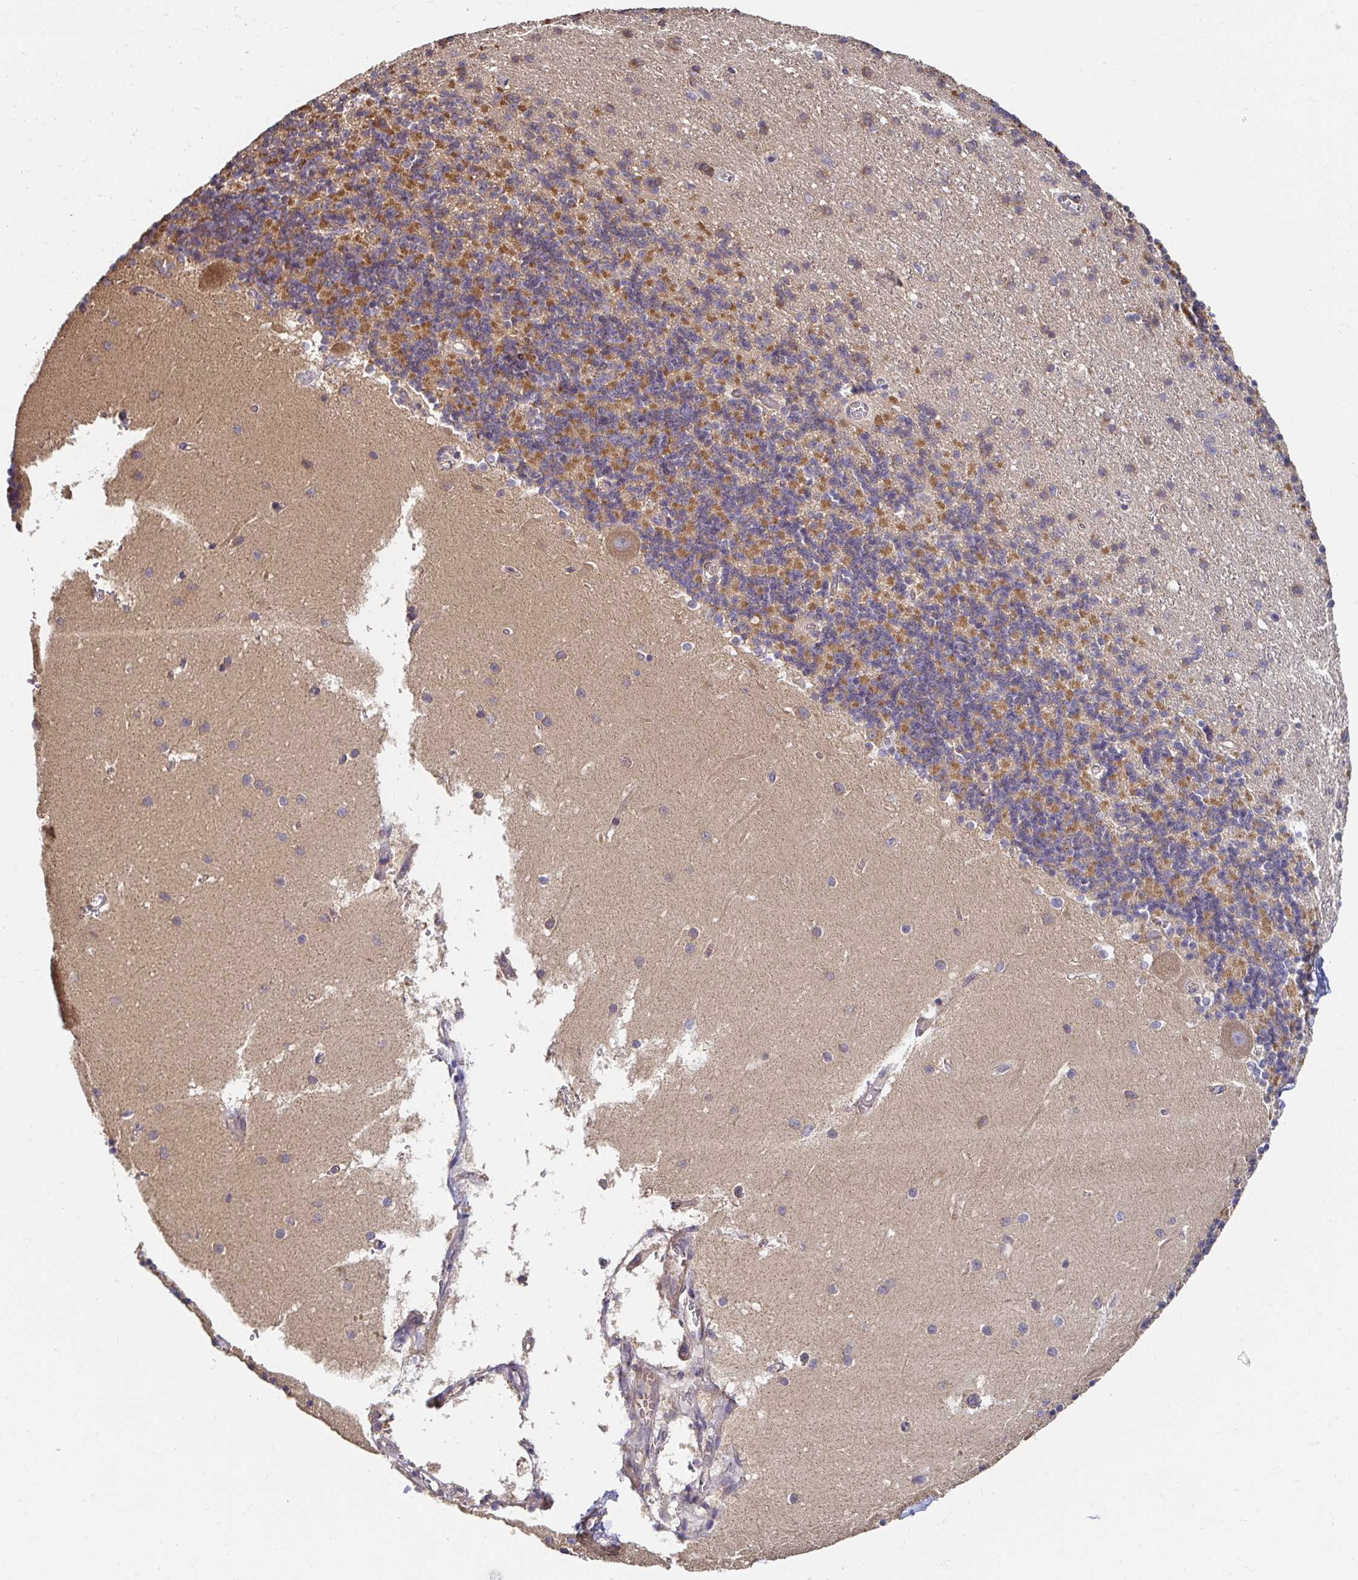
{"staining": {"intensity": "moderate", "quantity": "25%-75%", "location": "cytoplasmic/membranous"}, "tissue": "cerebellum", "cell_type": "Cells in granular layer", "image_type": "normal", "snomed": [{"axis": "morphology", "description": "Normal tissue, NOS"}, {"axis": "topography", "description": "Cerebellum"}], "caption": "The histopathology image shows staining of benign cerebellum, revealing moderate cytoplasmic/membranous protein positivity (brown color) within cells in granular layer. (DAB IHC with brightfield microscopy, high magnification).", "gene": "APBB1", "patient": {"sex": "male", "age": 54}}